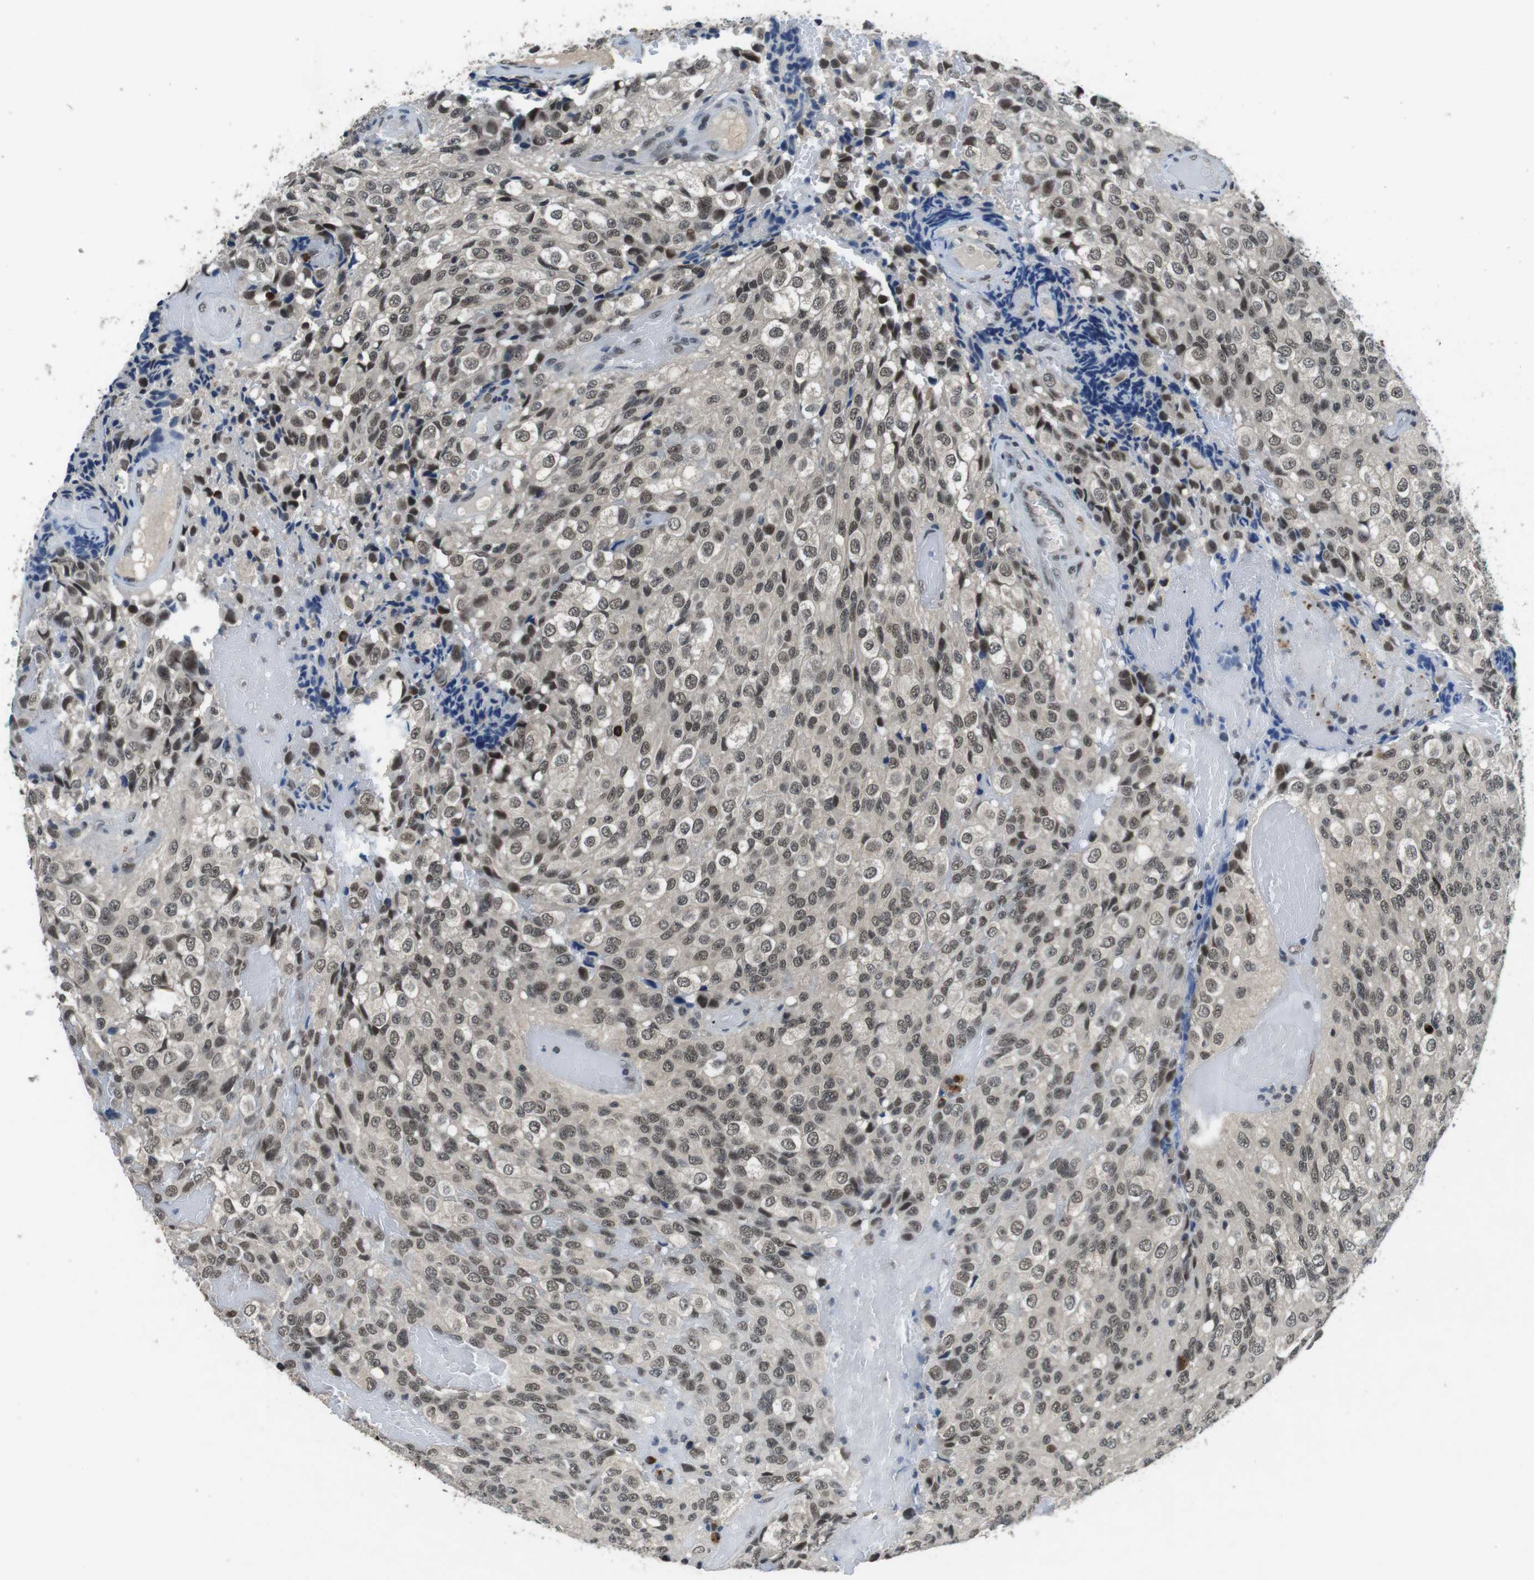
{"staining": {"intensity": "weak", "quantity": ">75%", "location": "nuclear"}, "tissue": "glioma", "cell_type": "Tumor cells", "image_type": "cancer", "snomed": [{"axis": "morphology", "description": "Glioma, malignant, High grade"}, {"axis": "topography", "description": "Brain"}], "caption": "Protein expression analysis of human high-grade glioma (malignant) reveals weak nuclear expression in about >75% of tumor cells.", "gene": "USP7", "patient": {"sex": "male", "age": 32}}